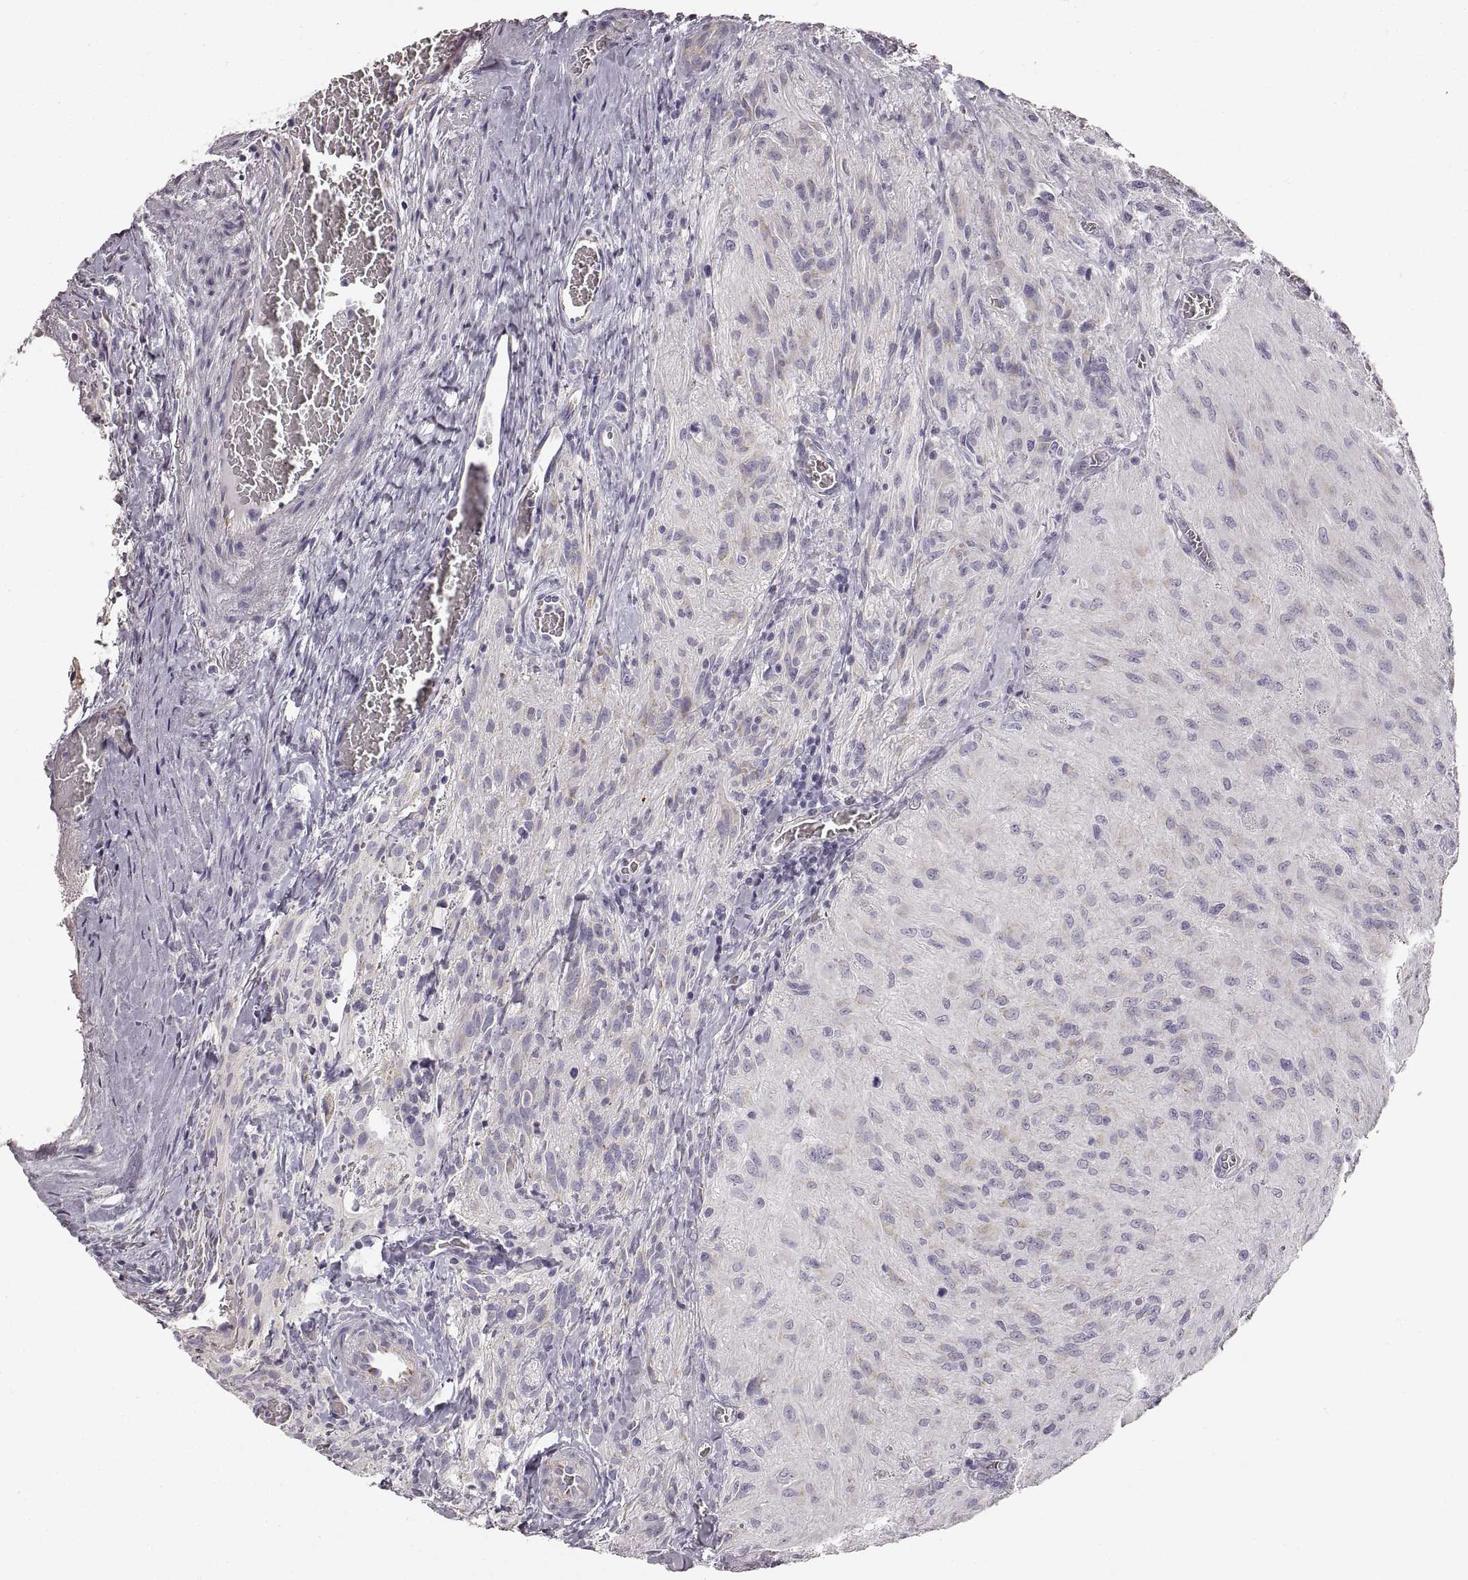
{"staining": {"intensity": "negative", "quantity": "none", "location": "none"}, "tissue": "glioma", "cell_type": "Tumor cells", "image_type": "cancer", "snomed": [{"axis": "morphology", "description": "Glioma, malignant, High grade"}, {"axis": "topography", "description": "Brain"}], "caption": "This is a histopathology image of immunohistochemistry staining of malignant glioma (high-grade), which shows no expression in tumor cells. (DAB IHC, high magnification).", "gene": "RDH13", "patient": {"sex": "male", "age": 47}}